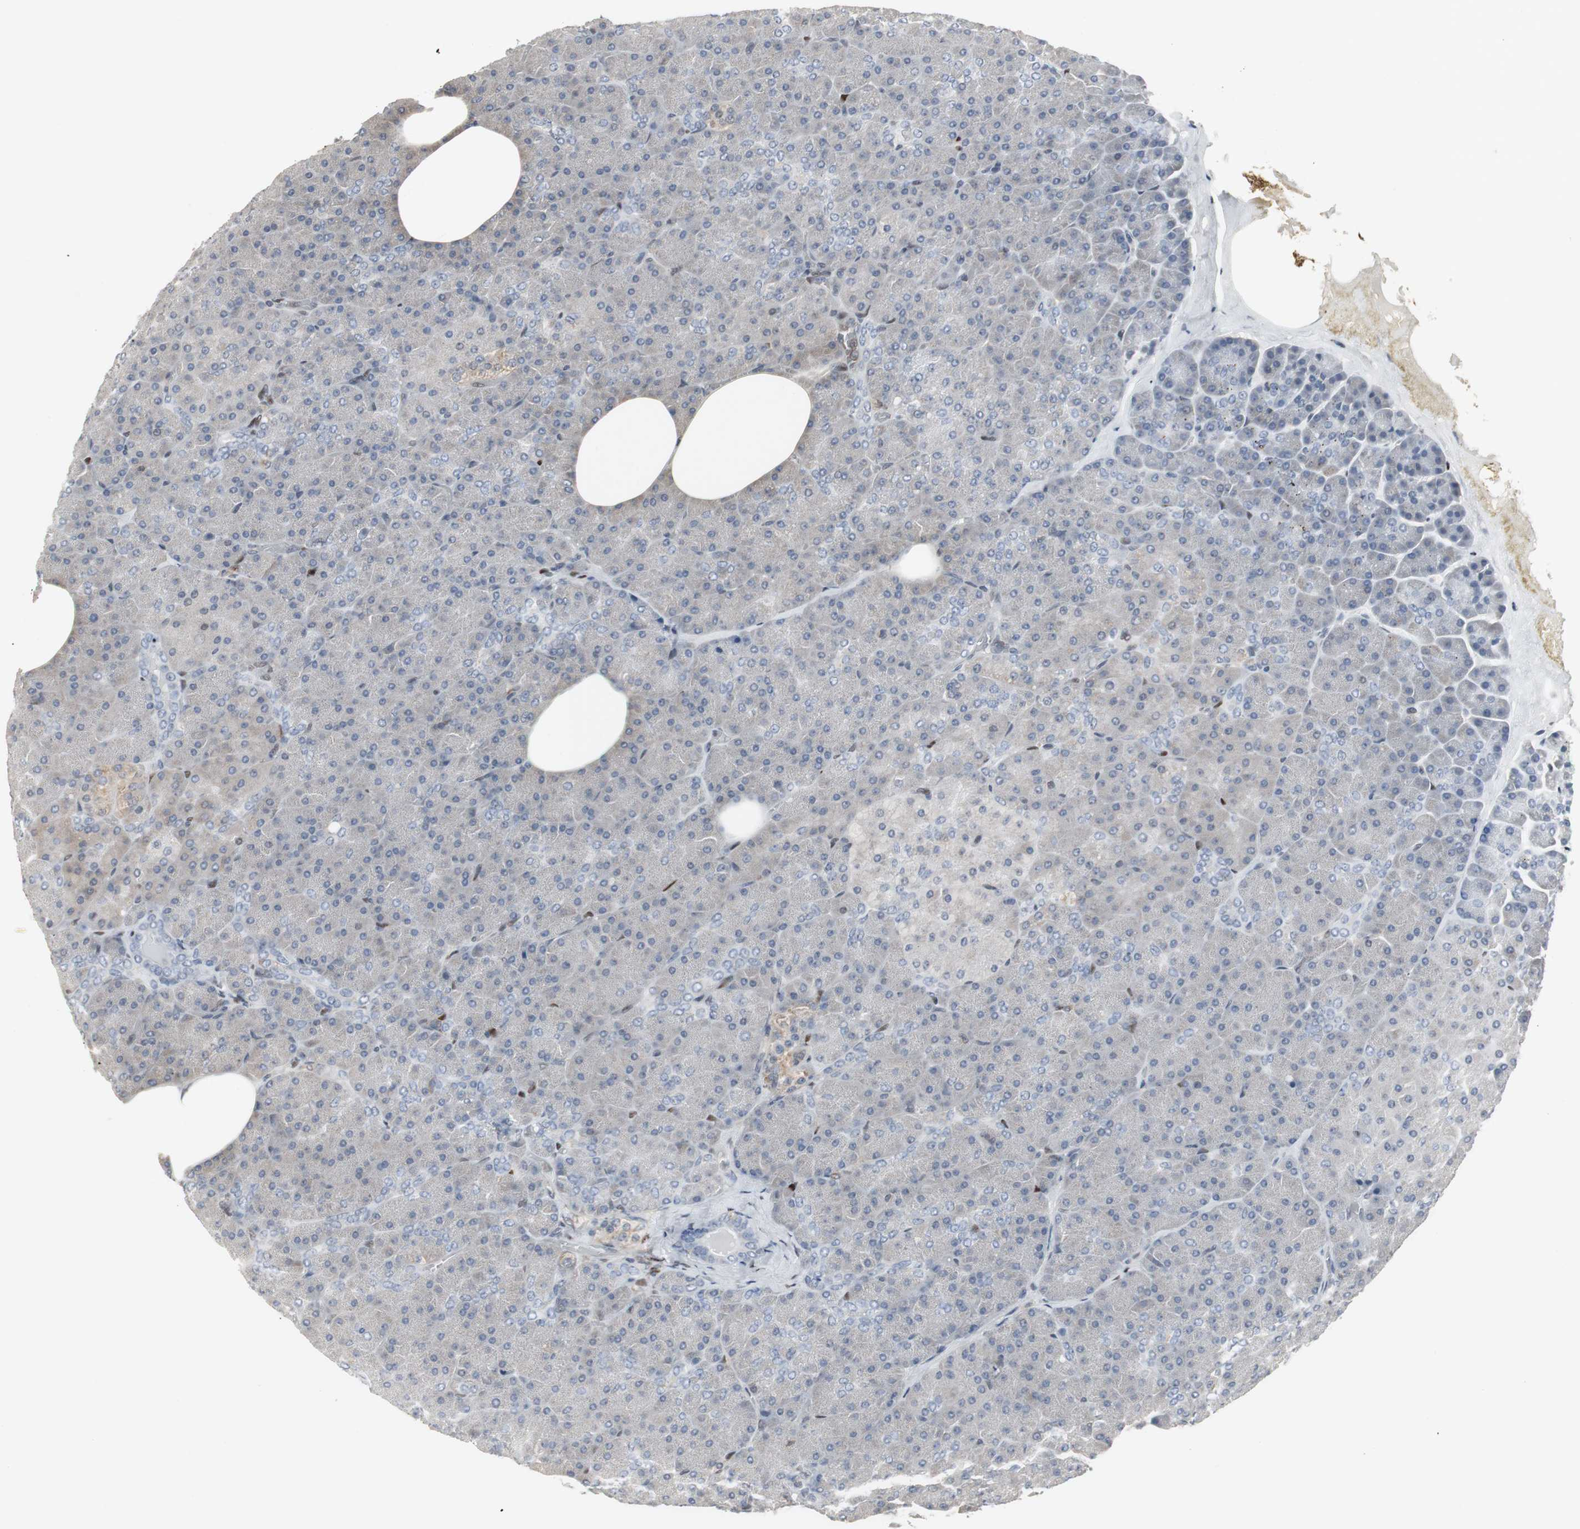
{"staining": {"intensity": "negative", "quantity": "none", "location": "none"}, "tissue": "pancreas", "cell_type": "Exocrine glandular cells", "image_type": "normal", "snomed": [{"axis": "morphology", "description": "Normal tissue, NOS"}, {"axis": "topography", "description": "Pancreas"}], "caption": "DAB (3,3'-diaminobenzidine) immunohistochemical staining of benign pancreas displays no significant expression in exocrine glandular cells. Brightfield microscopy of immunohistochemistry stained with DAB (3,3'-diaminobenzidine) (brown) and hematoxylin (blue), captured at high magnification.", "gene": "GRK2", "patient": {"sex": "female", "age": 35}}